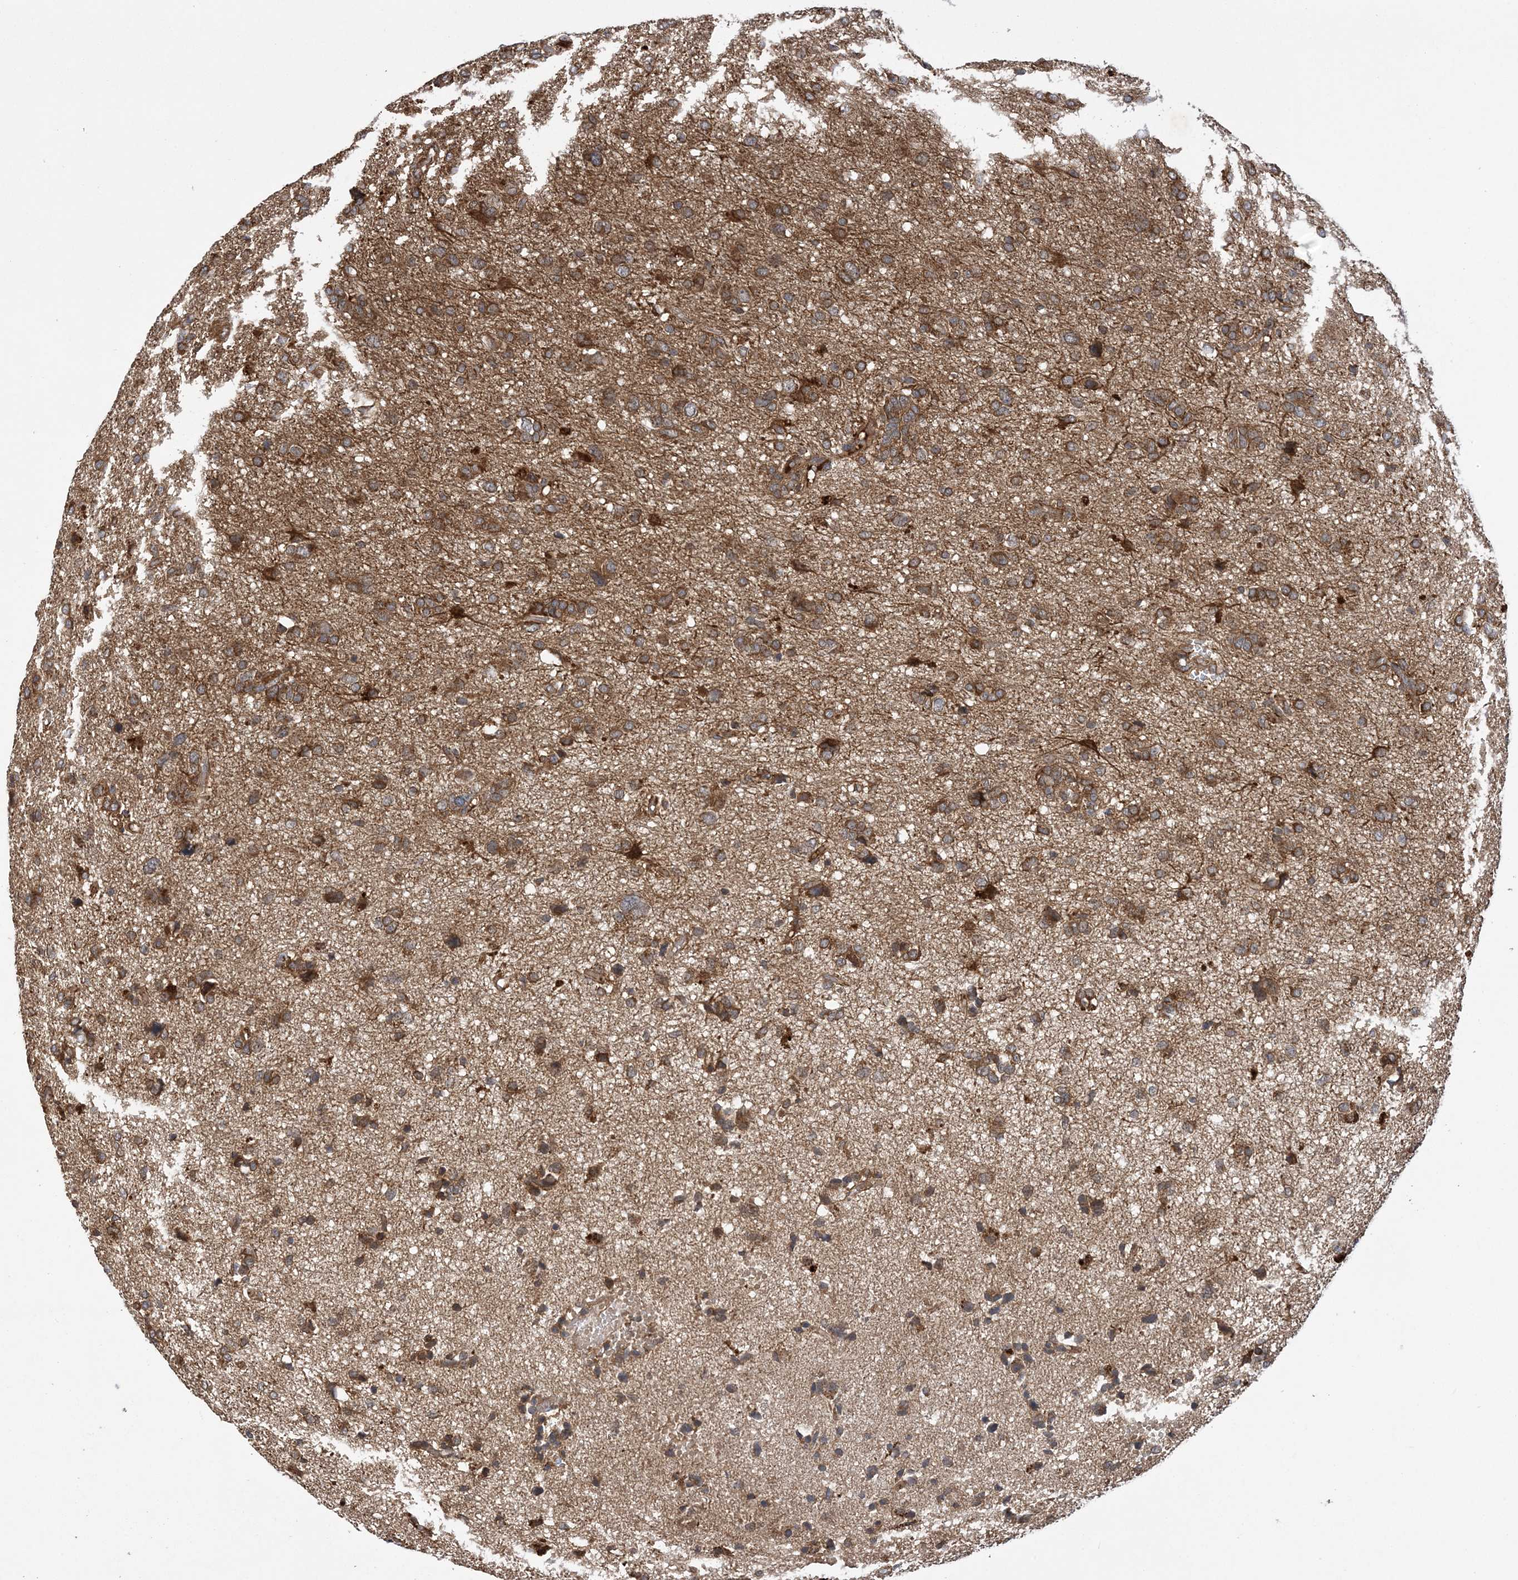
{"staining": {"intensity": "moderate", "quantity": ">75%", "location": "cytoplasmic/membranous"}, "tissue": "glioma", "cell_type": "Tumor cells", "image_type": "cancer", "snomed": [{"axis": "morphology", "description": "Glioma, malignant, High grade"}, {"axis": "topography", "description": "Brain"}], "caption": "The image displays a brown stain indicating the presence of a protein in the cytoplasmic/membranous of tumor cells in malignant high-grade glioma.", "gene": "ATG3", "patient": {"sex": "female", "age": 59}}